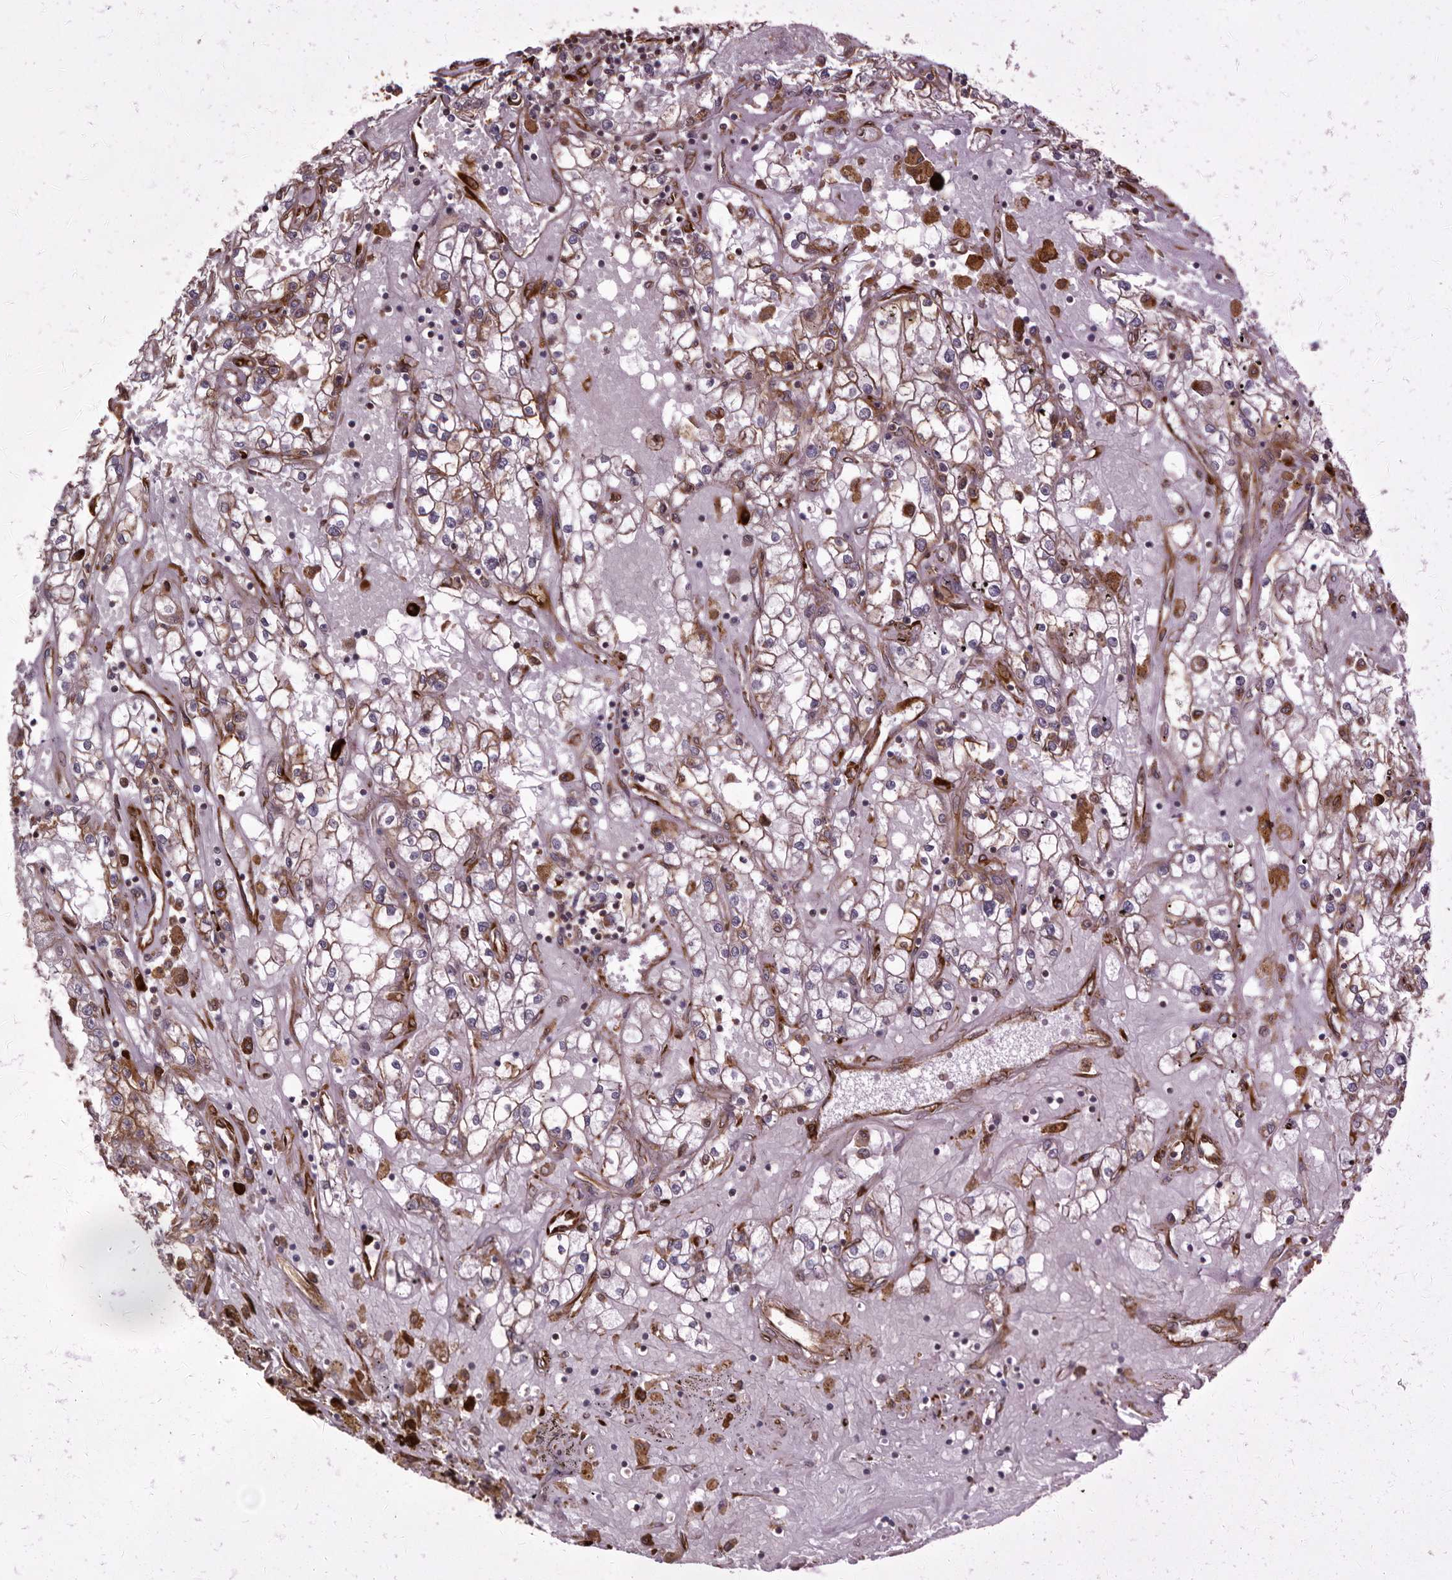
{"staining": {"intensity": "moderate", "quantity": ">75%", "location": "cytoplasmic/membranous"}, "tissue": "renal cancer", "cell_type": "Tumor cells", "image_type": "cancer", "snomed": [{"axis": "morphology", "description": "Adenocarcinoma, NOS"}, {"axis": "topography", "description": "Kidney"}], "caption": "DAB immunohistochemical staining of renal cancer (adenocarcinoma) exhibits moderate cytoplasmic/membranous protein expression in about >75% of tumor cells.", "gene": "WDTC1", "patient": {"sex": "male", "age": 56}}